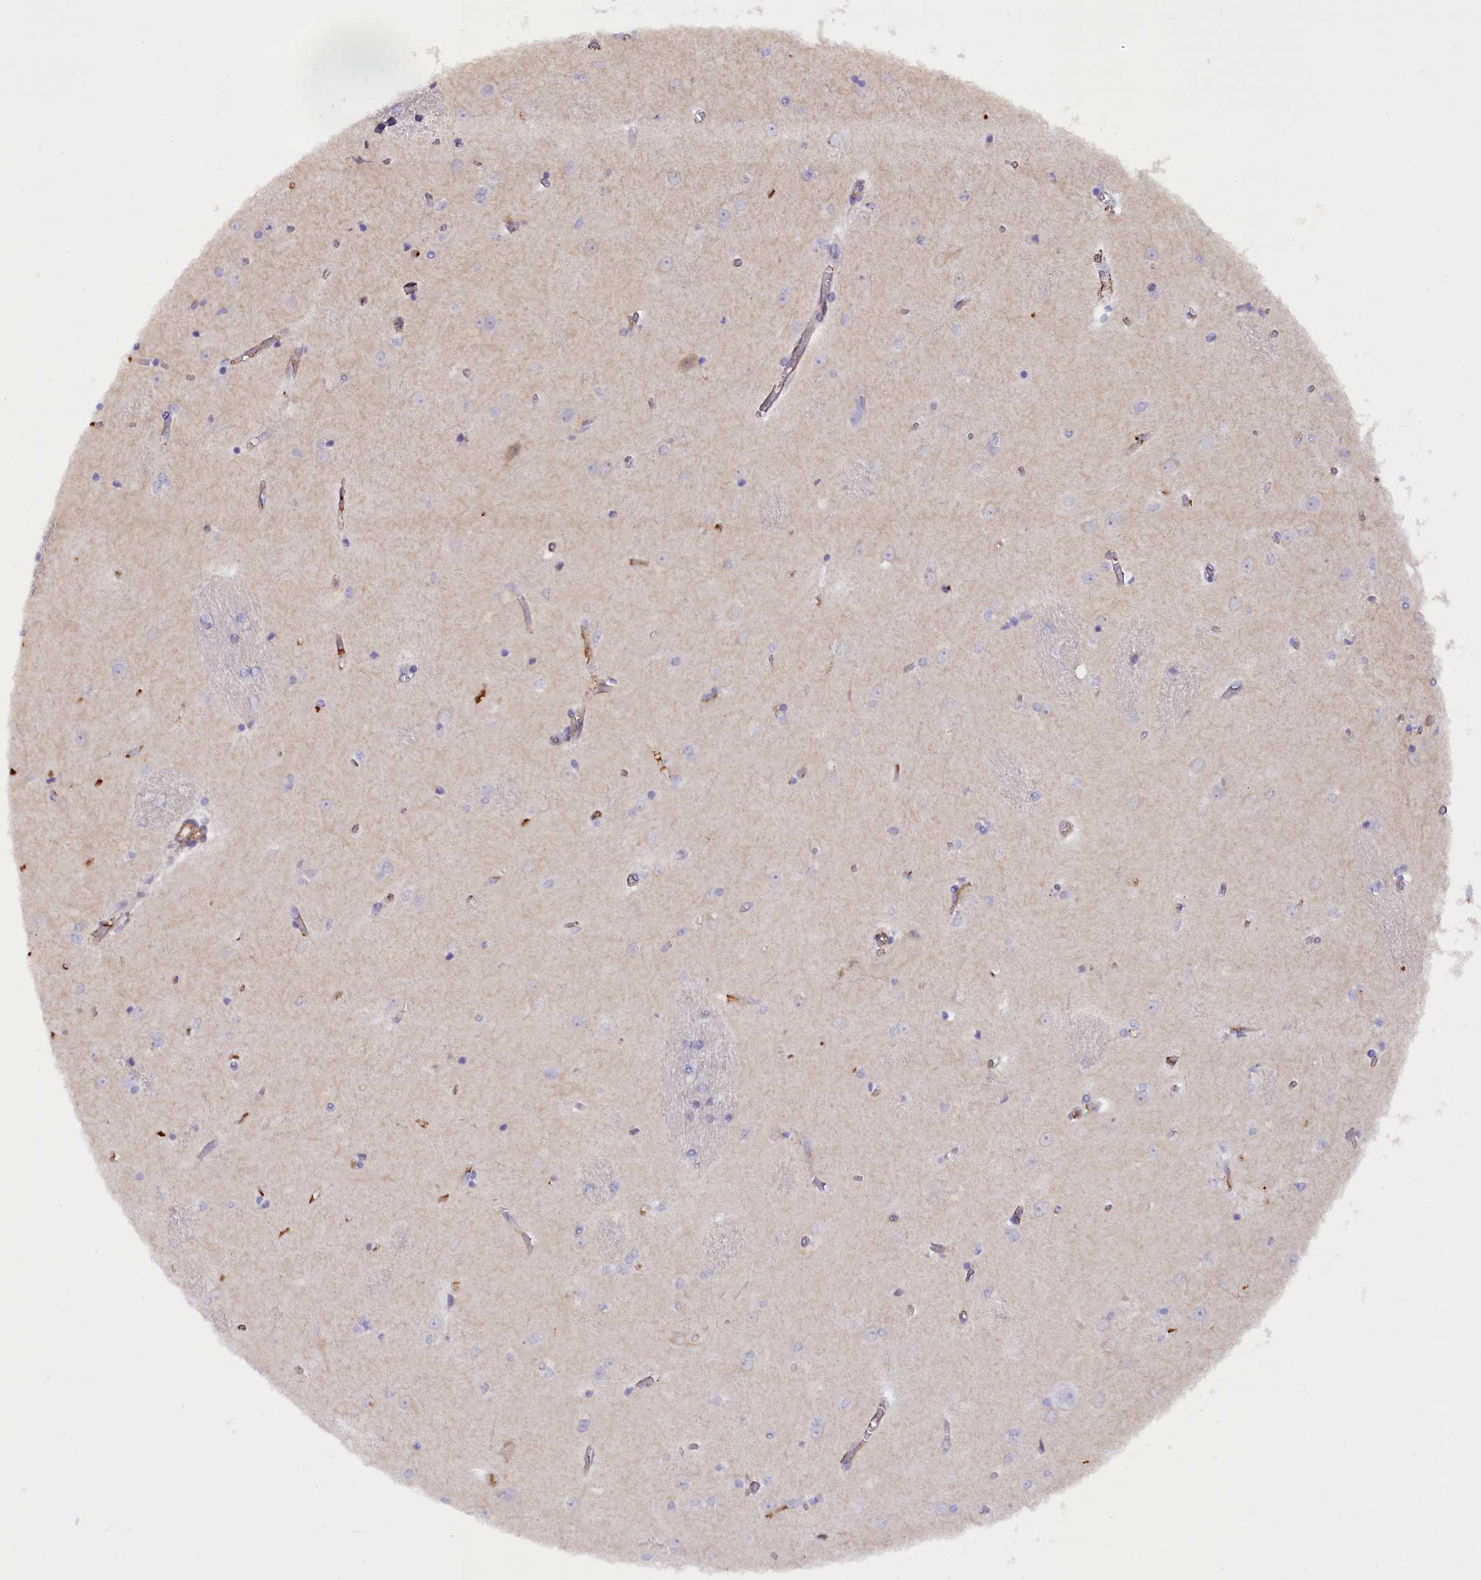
{"staining": {"intensity": "negative", "quantity": "none", "location": "none"}, "tissue": "caudate", "cell_type": "Glial cells", "image_type": "normal", "snomed": [{"axis": "morphology", "description": "Normal tissue, NOS"}, {"axis": "topography", "description": "Lateral ventricle wall"}], "caption": "High power microscopy micrograph of an IHC image of benign caudate, revealing no significant positivity in glial cells.", "gene": "FUZ", "patient": {"sex": "male", "age": 37}}